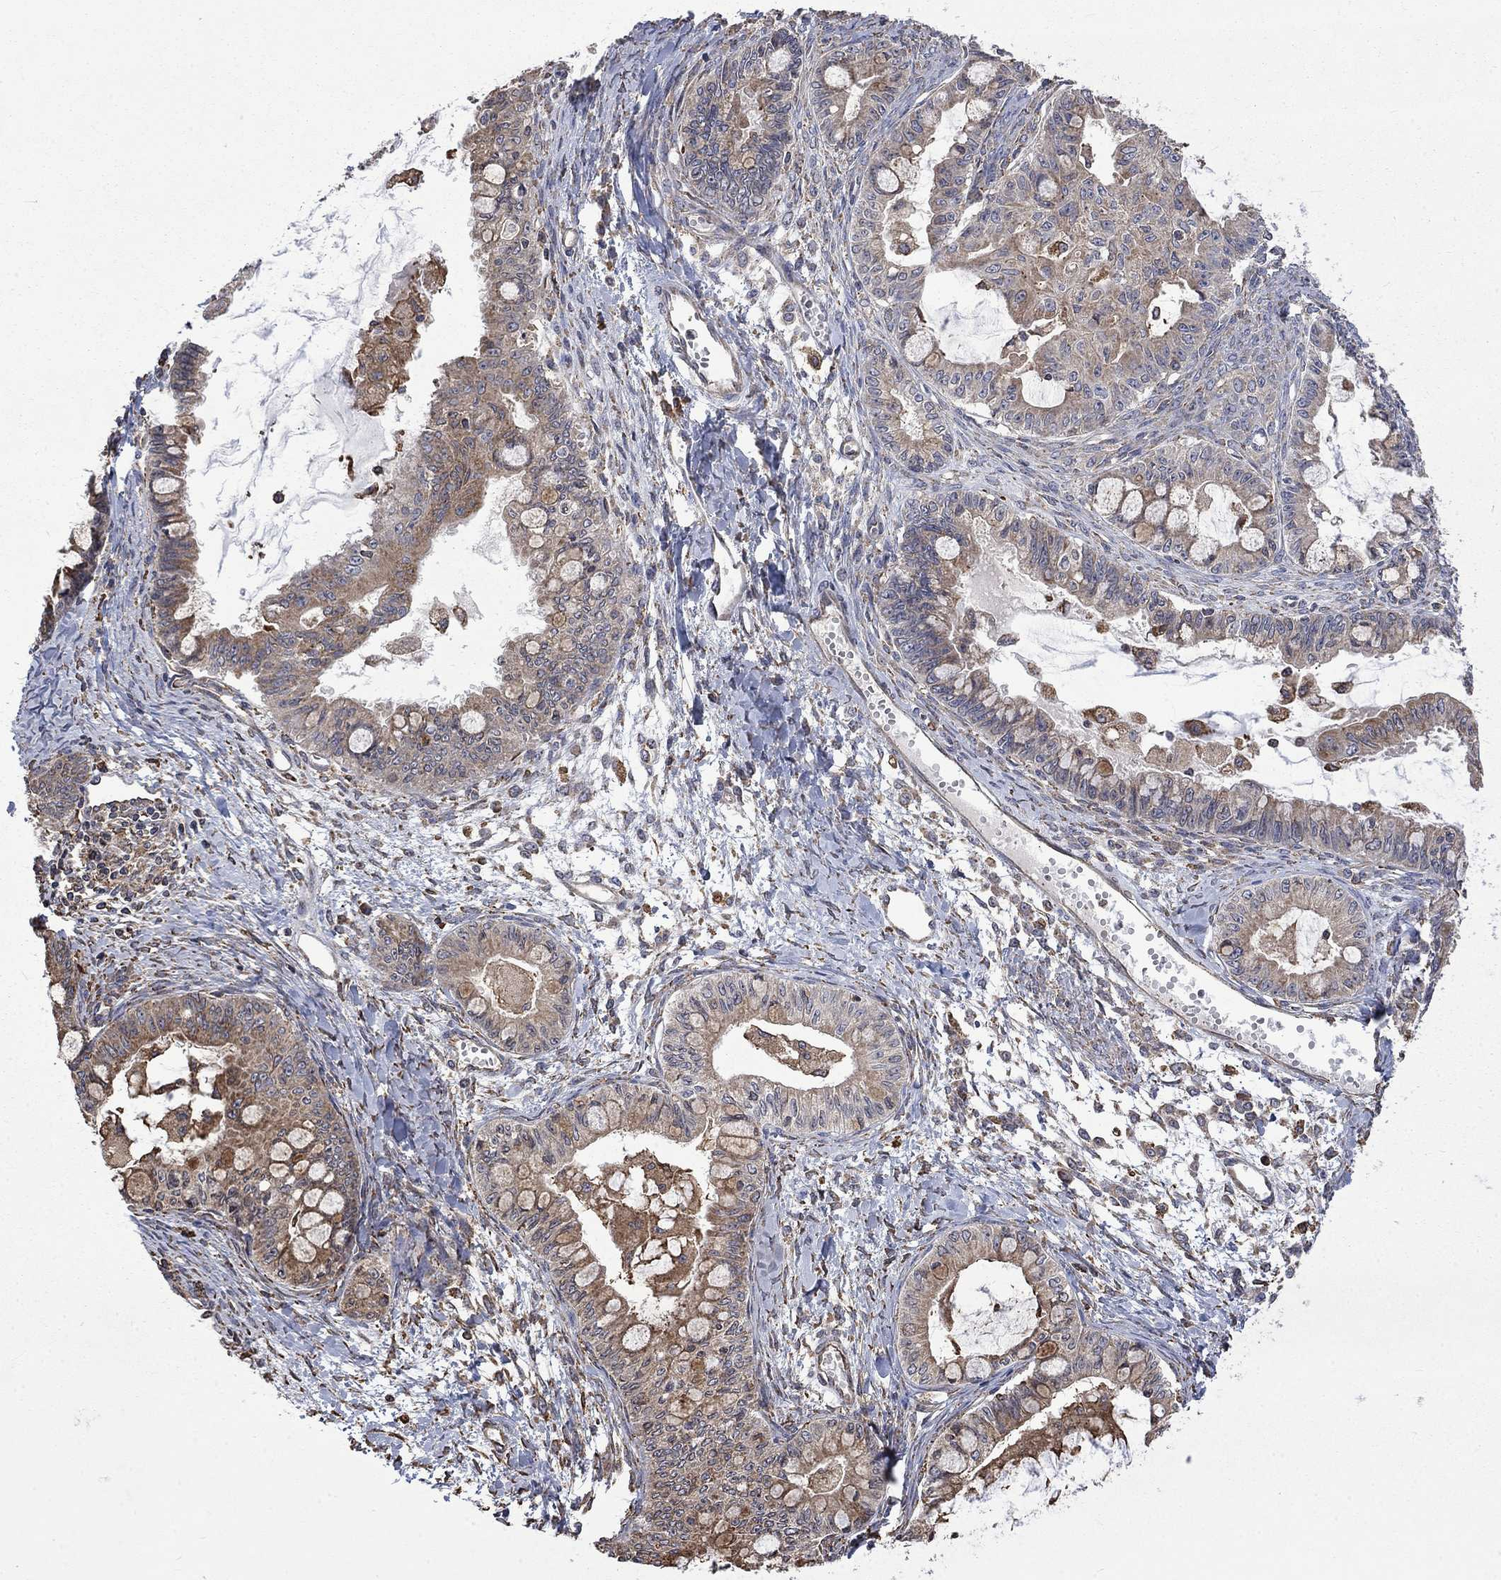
{"staining": {"intensity": "moderate", "quantity": ">75%", "location": "cytoplasmic/membranous"}, "tissue": "ovarian cancer", "cell_type": "Tumor cells", "image_type": "cancer", "snomed": [{"axis": "morphology", "description": "Cystadenocarcinoma, mucinous, NOS"}, {"axis": "topography", "description": "Ovary"}], "caption": "Immunohistochemical staining of human ovarian cancer displays medium levels of moderate cytoplasmic/membranous expression in about >75% of tumor cells.", "gene": "ESRRA", "patient": {"sex": "female", "age": 63}}